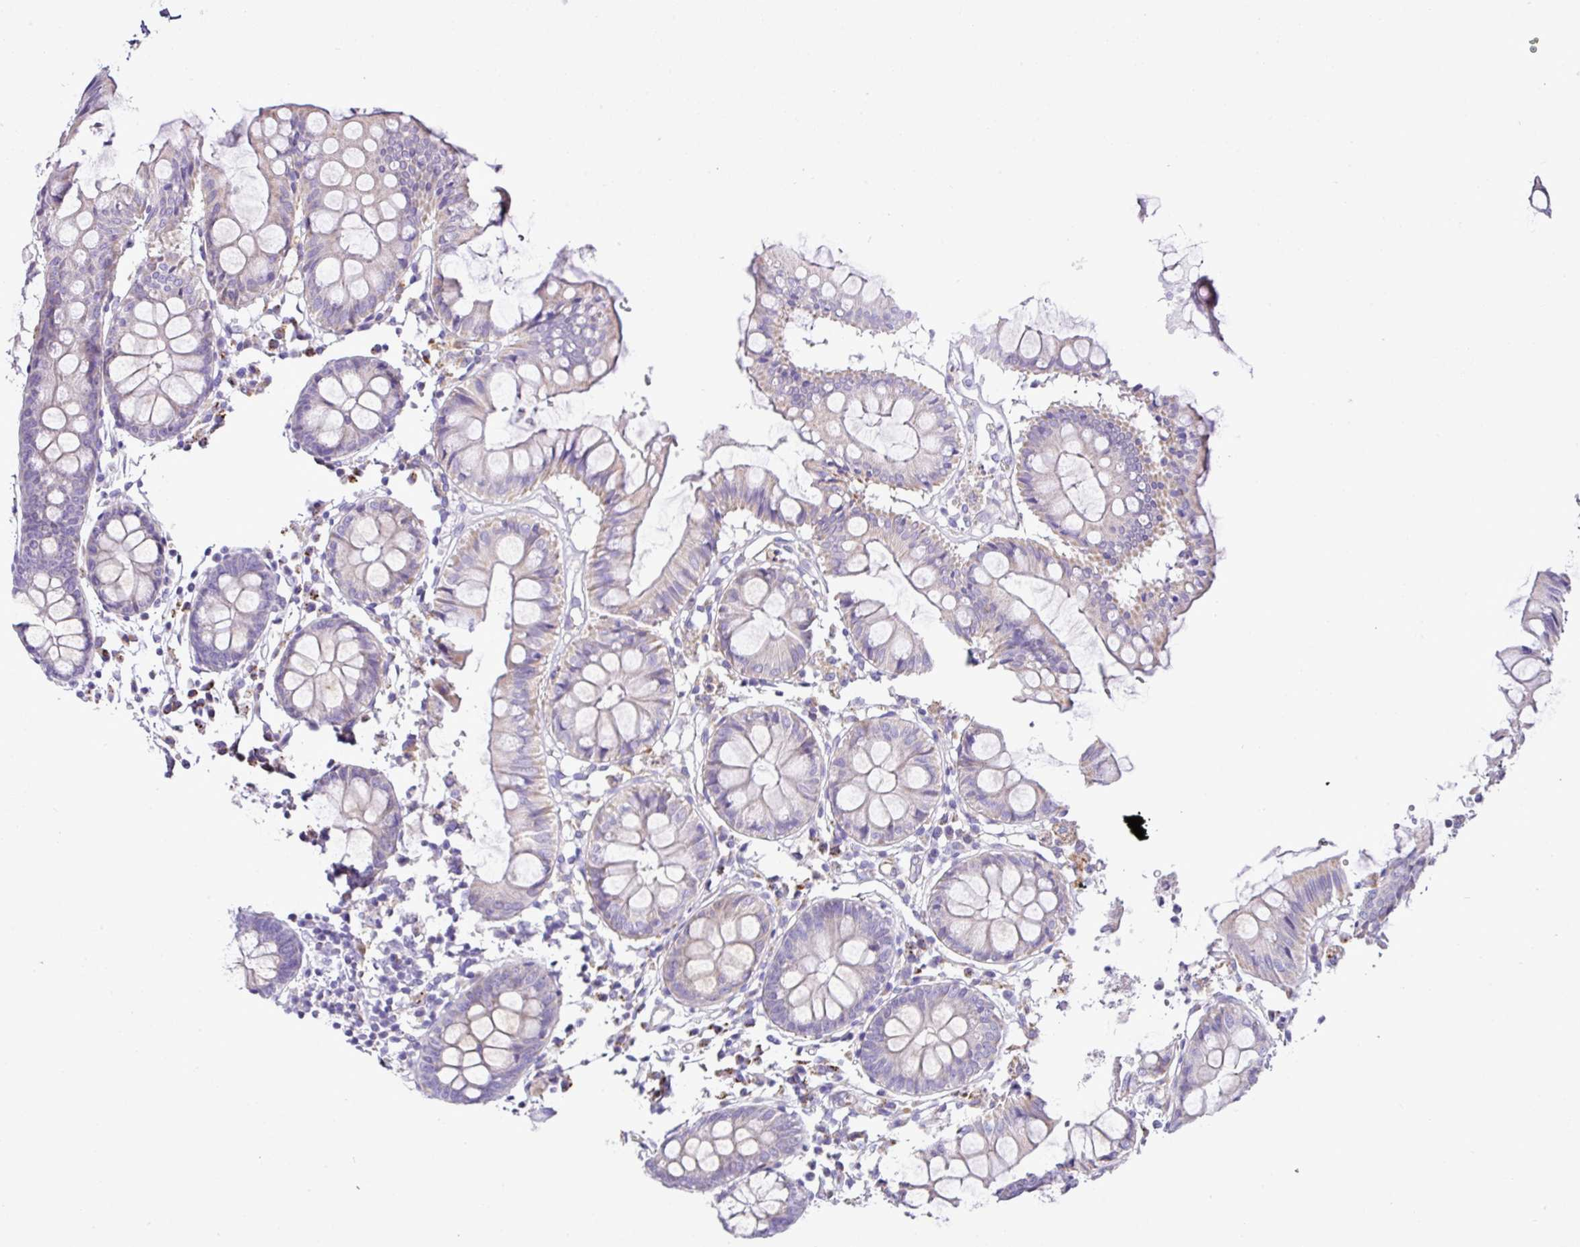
{"staining": {"intensity": "negative", "quantity": "none", "location": "none"}, "tissue": "colon", "cell_type": "Endothelial cells", "image_type": "normal", "snomed": [{"axis": "morphology", "description": "Normal tissue, NOS"}, {"axis": "topography", "description": "Colon"}], "caption": "This is a micrograph of IHC staining of normal colon, which shows no staining in endothelial cells. Brightfield microscopy of immunohistochemistry stained with DAB (3,3'-diaminobenzidine) (brown) and hematoxylin (blue), captured at high magnification.", "gene": "PGAP4", "patient": {"sex": "female", "age": 84}}